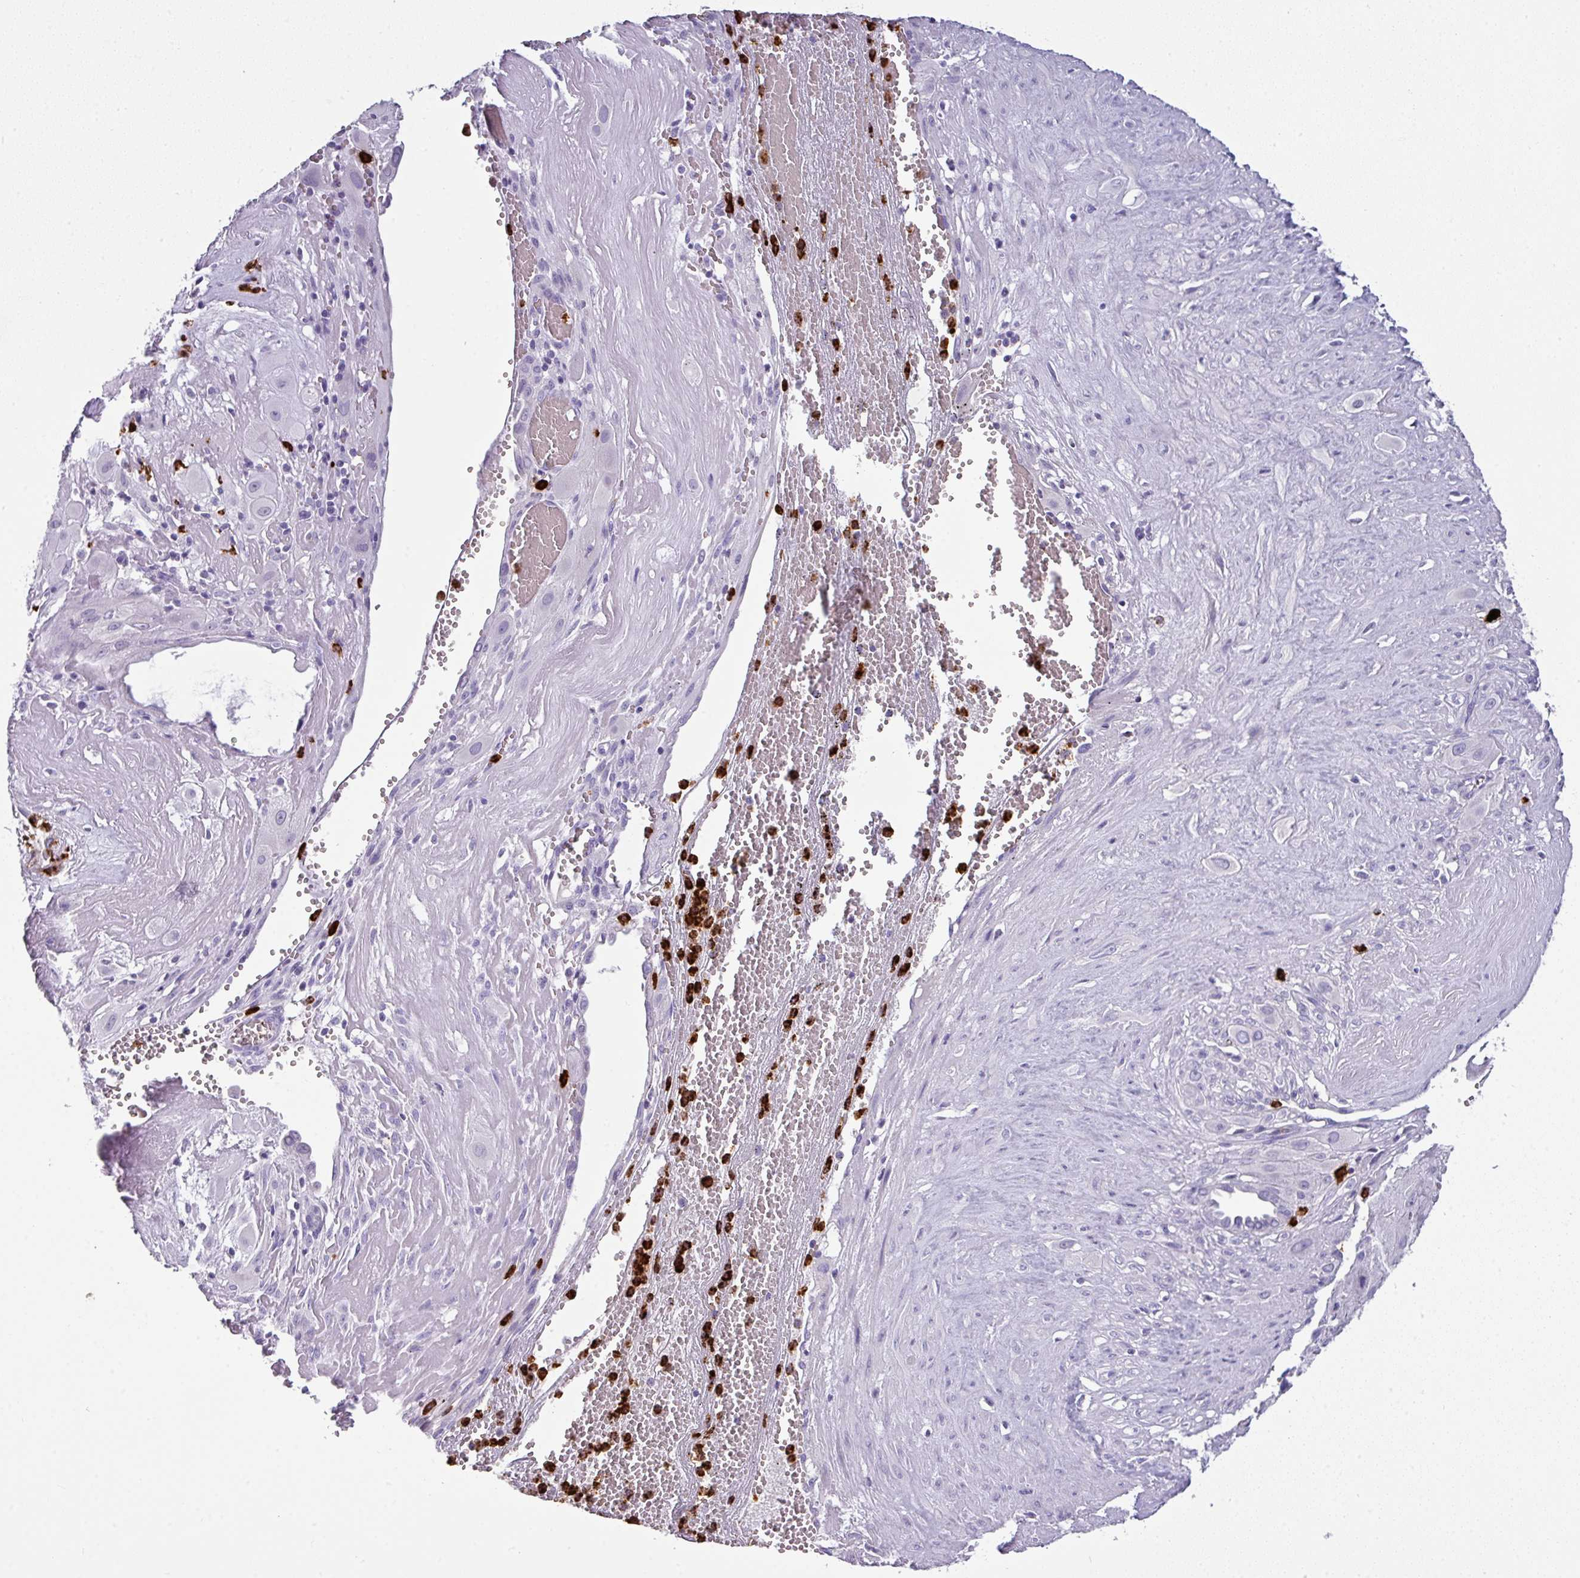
{"staining": {"intensity": "negative", "quantity": "none", "location": "none"}, "tissue": "cervical cancer", "cell_type": "Tumor cells", "image_type": "cancer", "snomed": [{"axis": "morphology", "description": "Squamous cell carcinoma, NOS"}, {"axis": "topography", "description": "Cervix"}], "caption": "An immunohistochemistry (IHC) histopathology image of cervical squamous cell carcinoma is shown. There is no staining in tumor cells of cervical squamous cell carcinoma.", "gene": "CTSG", "patient": {"sex": "female", "age": 34}}